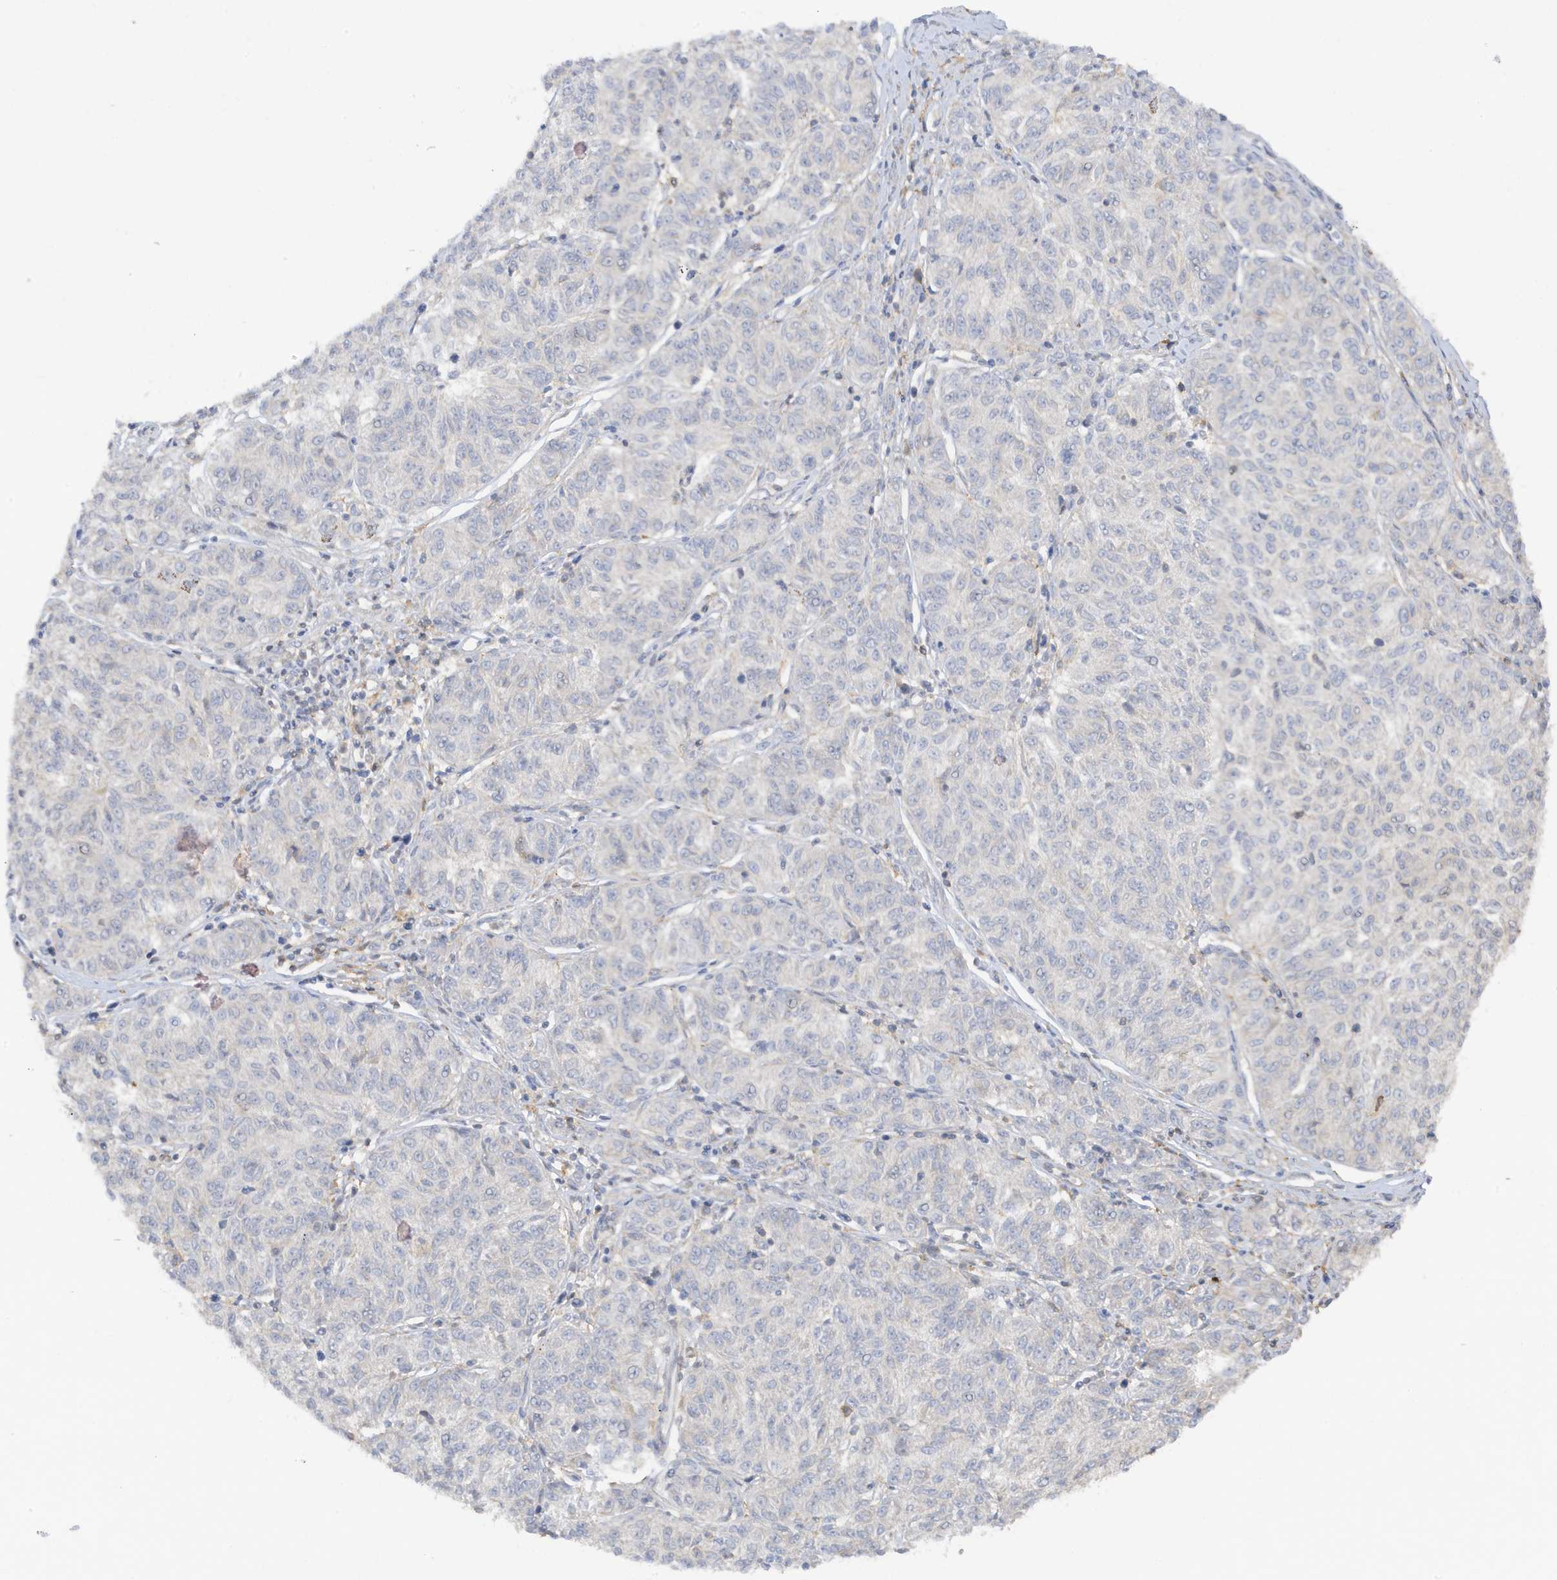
{"staining": {"intensity": "negative", "quantity": "none", "location": "none"}, "tissue": "melanoma", "cell_type": "Tumor cells", "image_type": "cancer", "snomed": [{"axis": "morphology", "description": "Malignant melanoma, NOS"}, {"axis": "topography", "description": "Skin"}], "caption": "Malignant melanoma stained for a protein using immunohistochemistry demonstrates no positivity tumor cells.", "gene": "PHACTR2", "patient": {"sex": "female", "age": 72}}